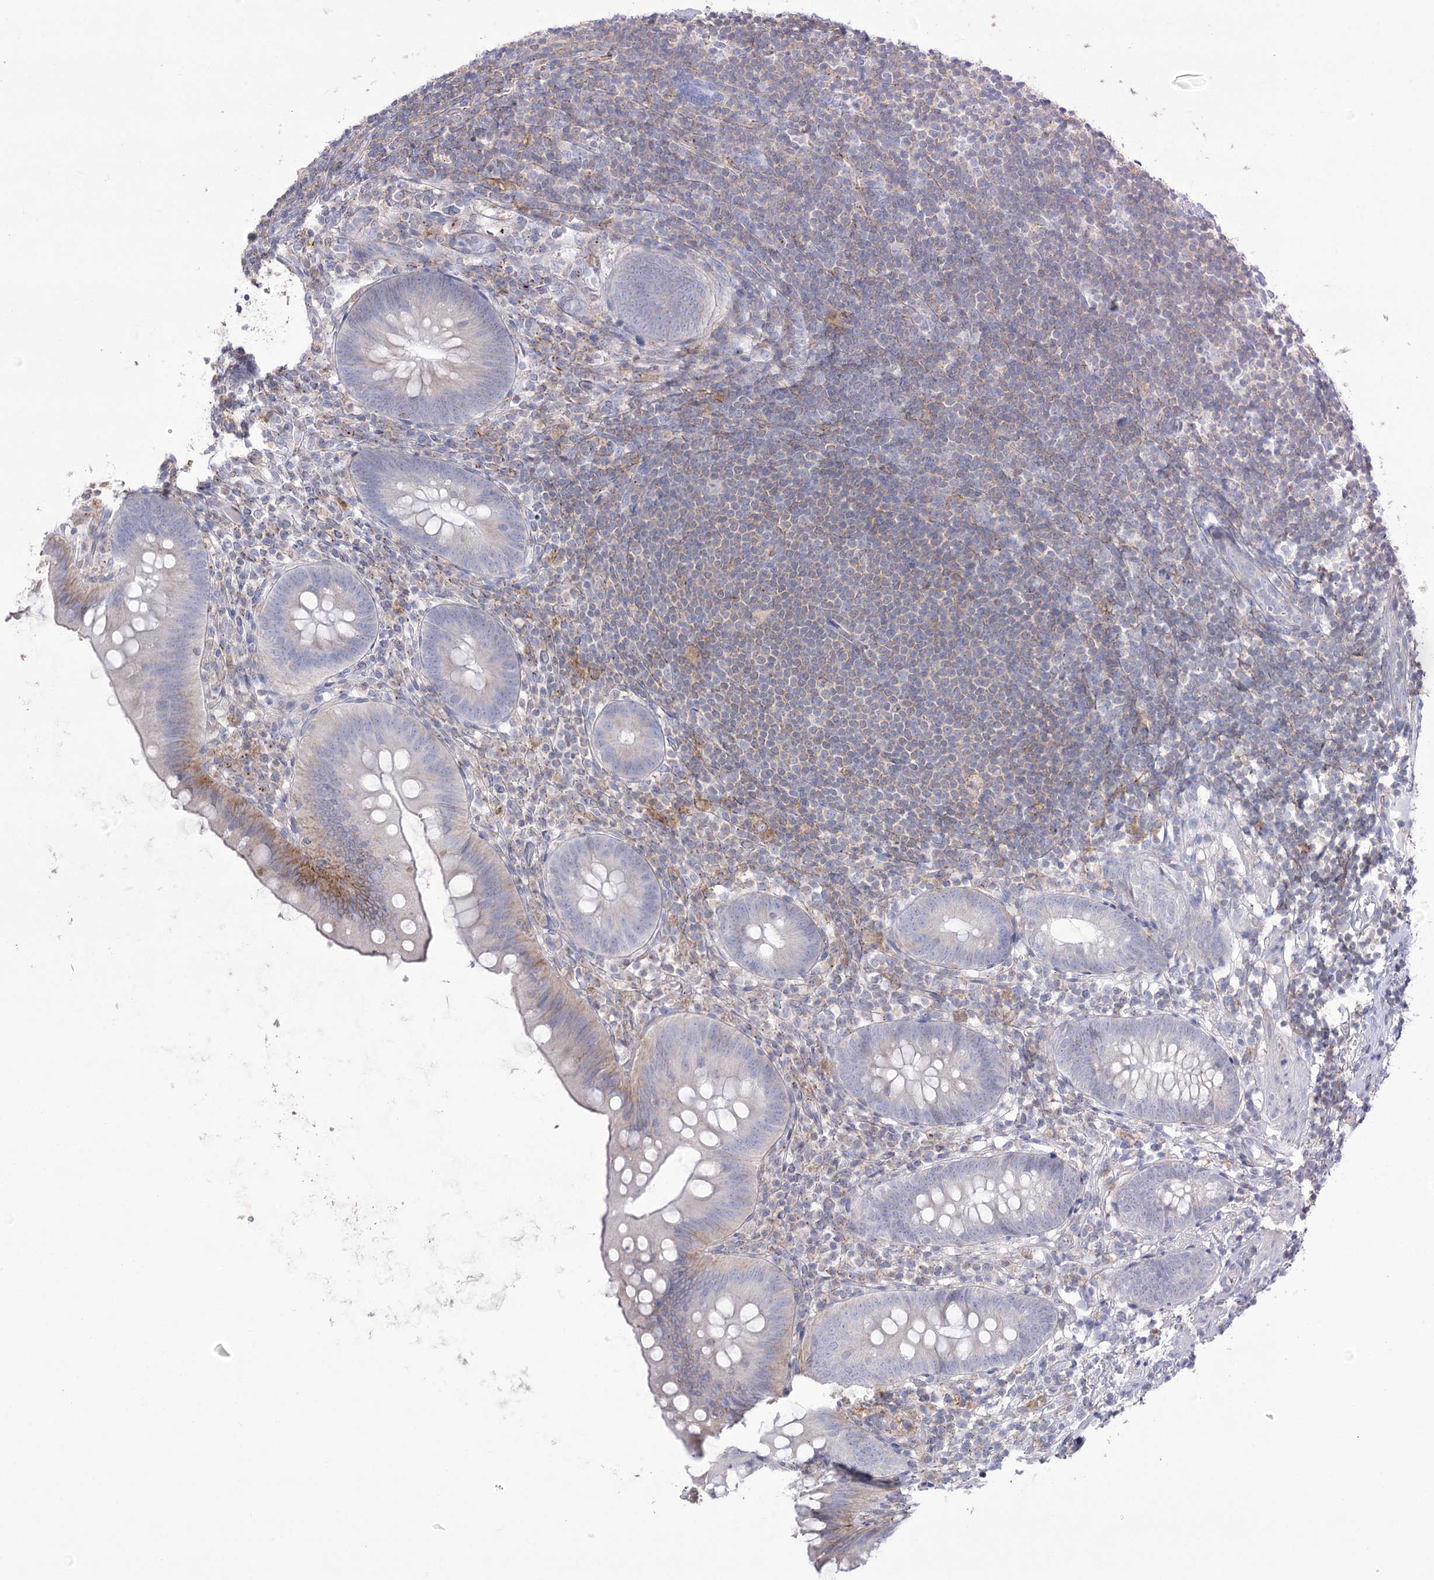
{"staining": {"intensity": "moderate", "quantity": "<25%", "location": "cytoplasmic/membranous"}, "tissue": "appendix", "cell_type": "Glandular cells", "image_type": "normal", "snomed": [{"axis": "morphology", "description": "Normal tissue, NOS"}, {"axis": "topography", "description": "Appendix"}], "caption": "Immunohistochemistry histopathology image of benign human appendix stained for a protein (brown), which exhibits low levels of moderate cytoplasmic/membranous staining in approximately <25% of glandular cells.", "gene": "FAM216A", "patient": {"sex": "female", "age": 62}}